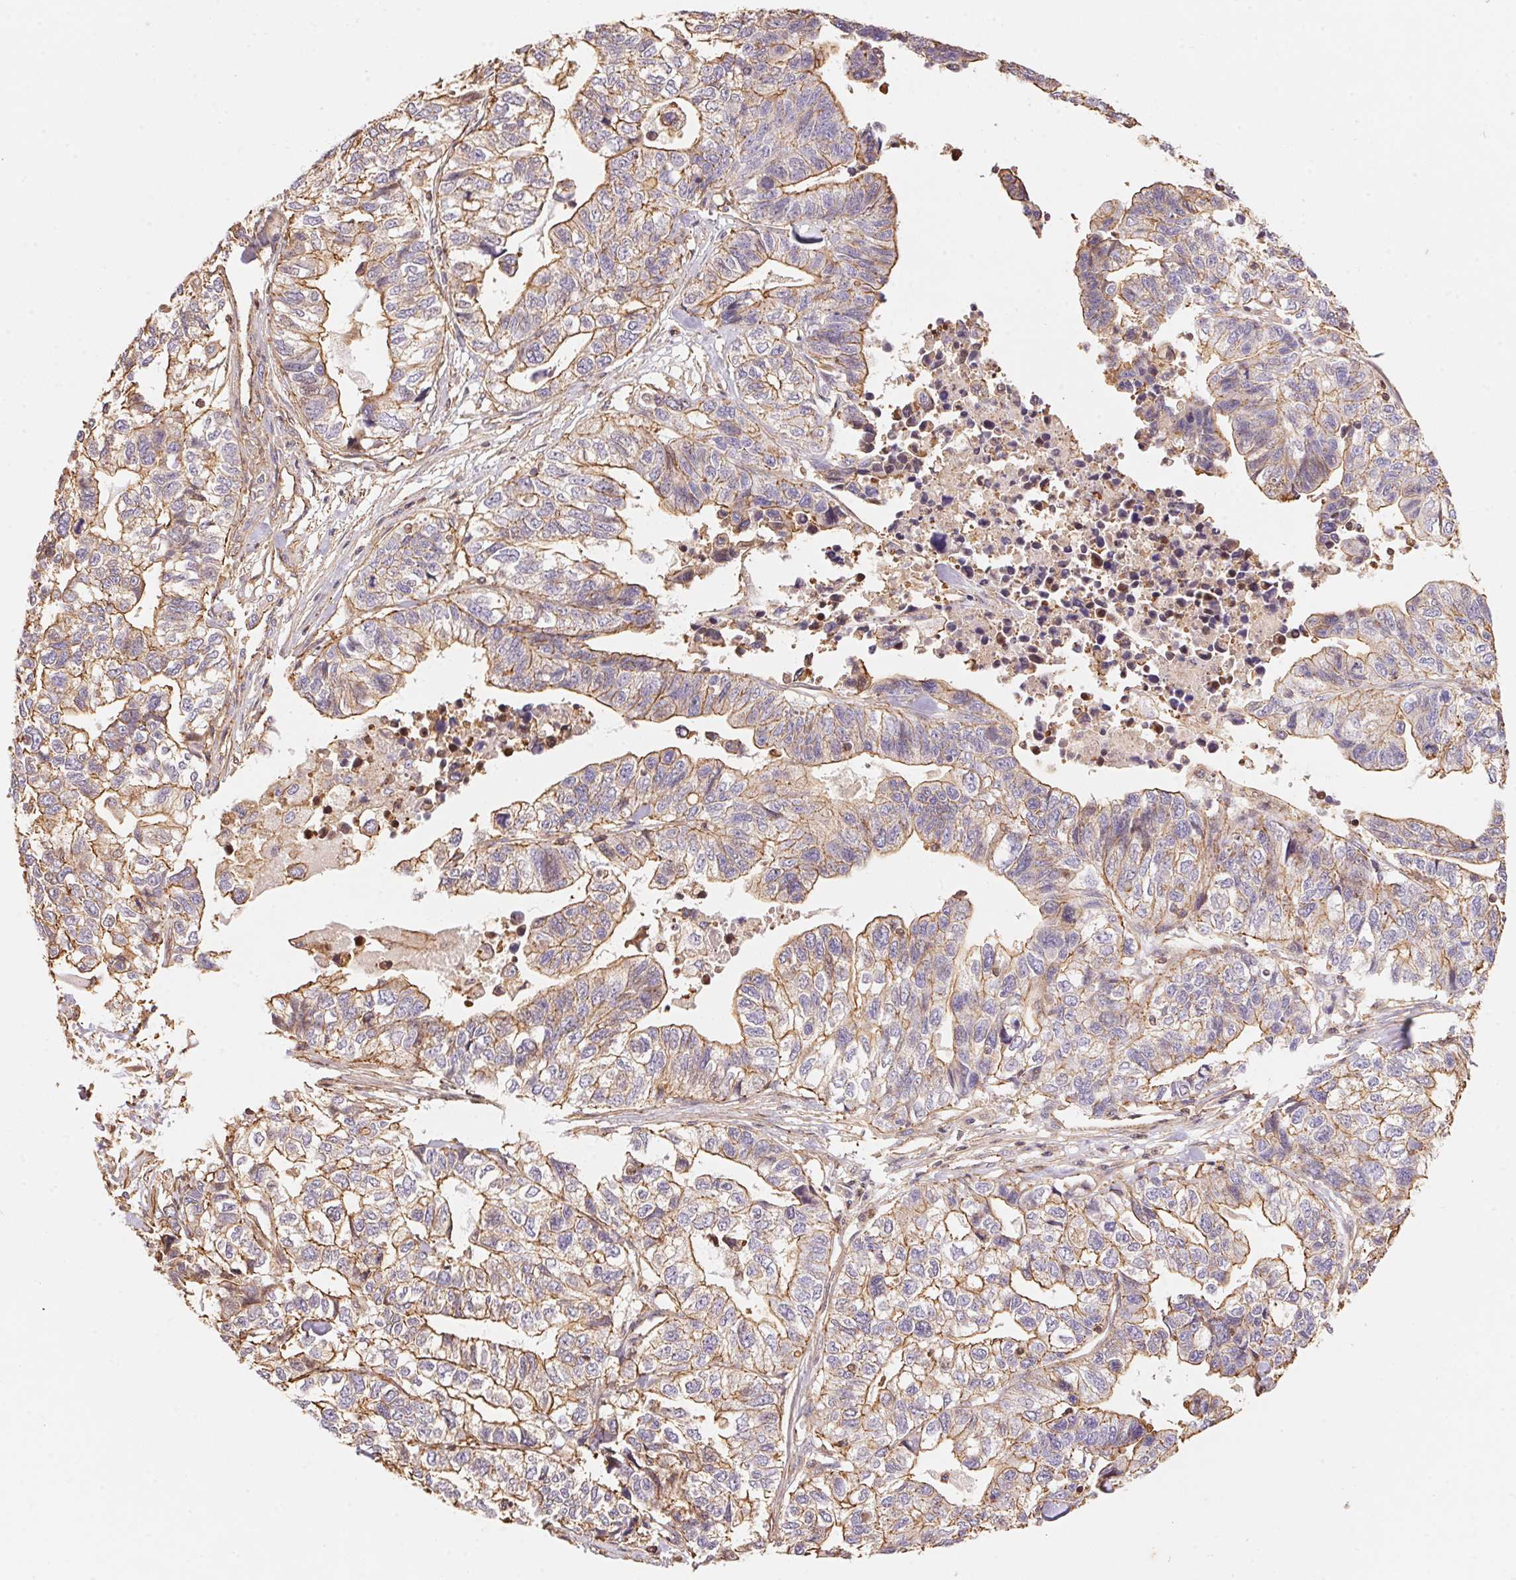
{"staining": {"intensity": "moderate", "quantity": "25%-75%", "location": "cytoplasmic/membranous"}, "tissue": "stomach cancer", "cell_type": "Tumor cells", "image_type": "cancer", "snomed": [{"axis": "morphology", "description": "Adenocarcinoma, NOS"}, {"axis": "topography", "description": "Stomach, upper"}], "caption": "Adenocarcinoma (stomach) stained for a protein (brown) exhibits moderate cytoplasmic/membranous positive positivity in approximately 25%-75% of tumor cells.", "gene": "FRAS1", "patient": {"sex": "female", "age": 67}}